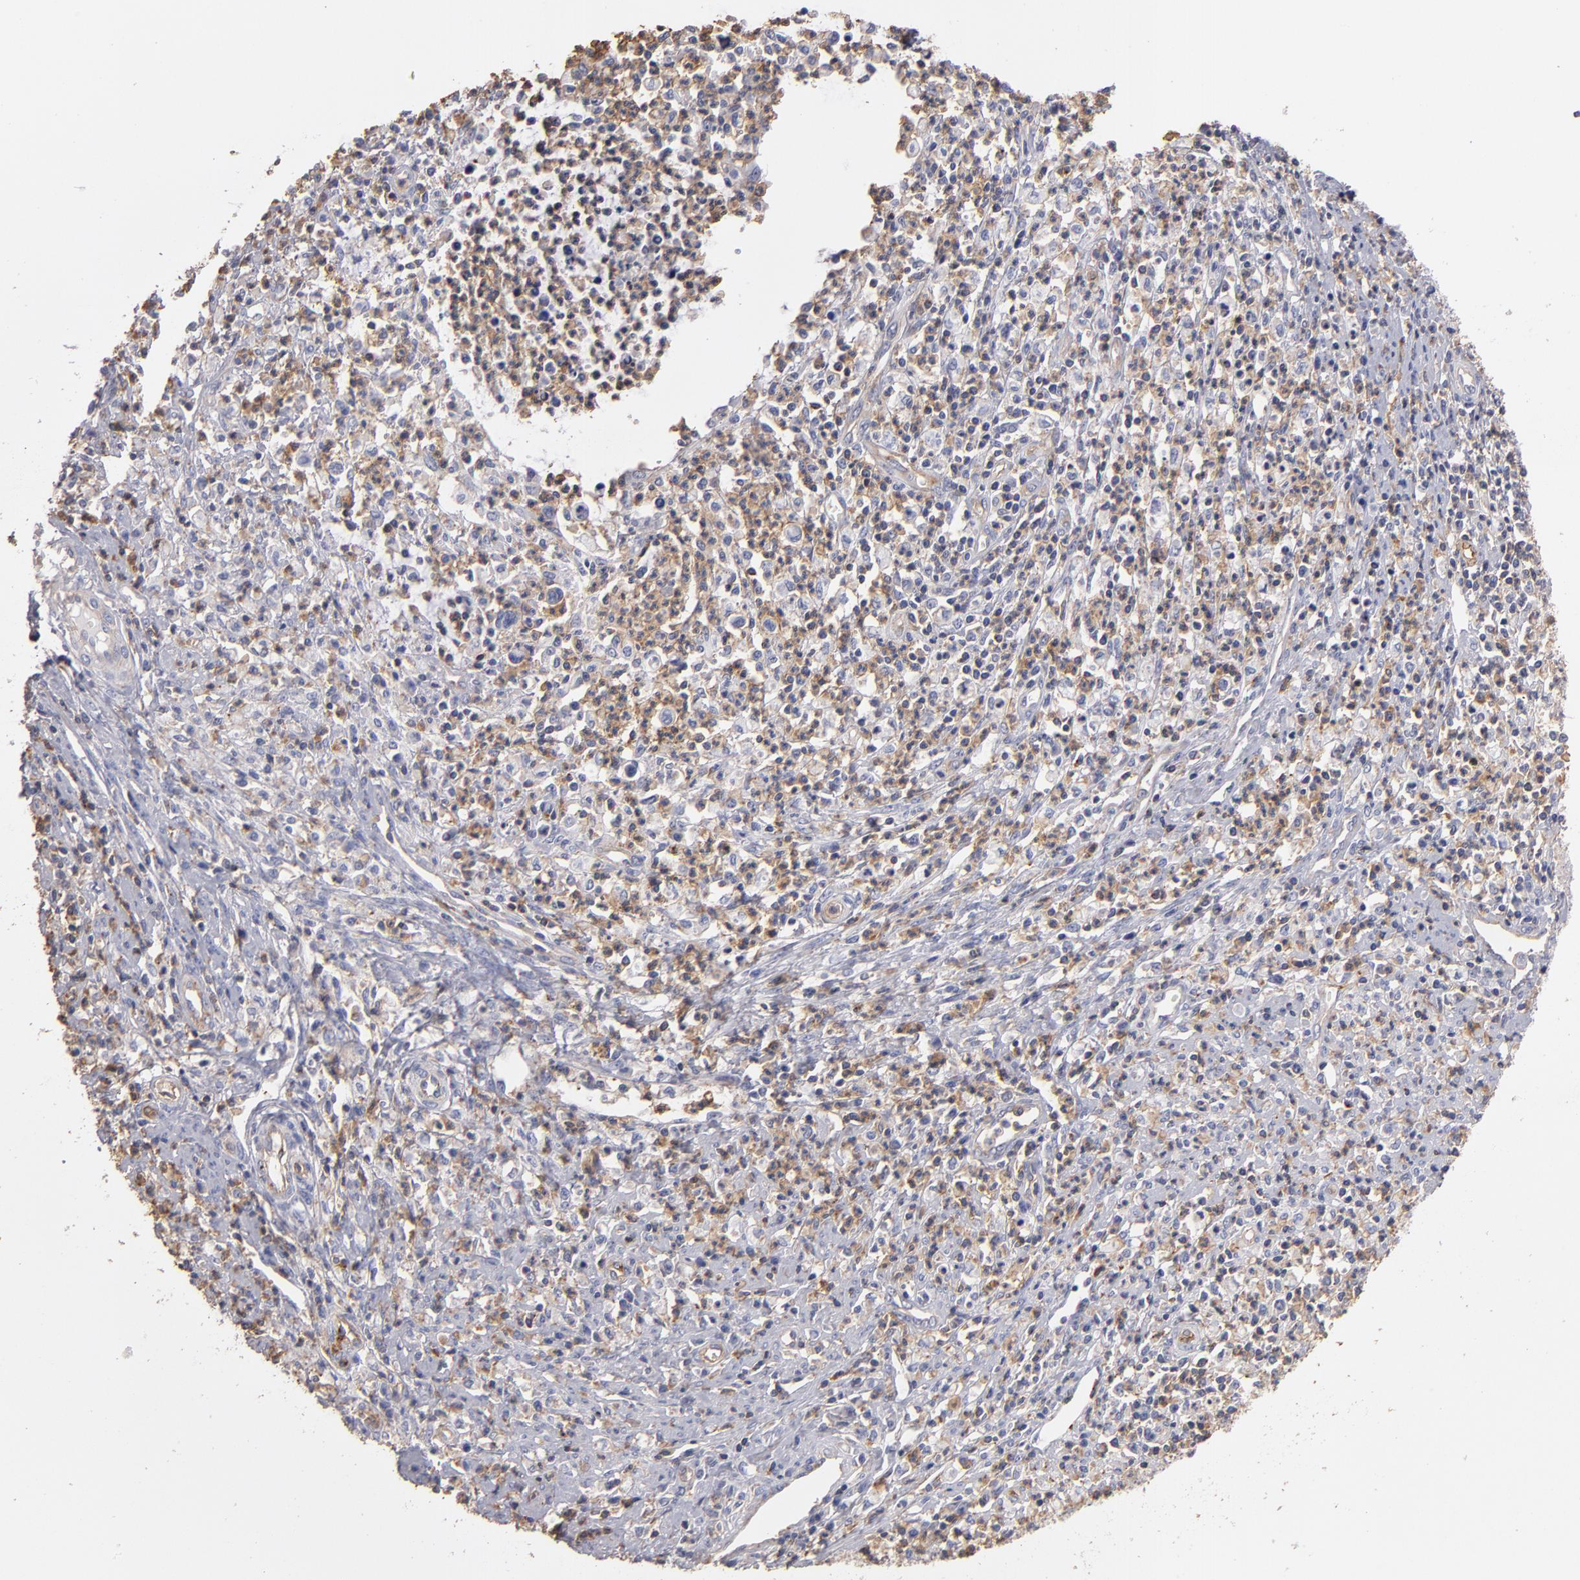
{"staining": {"intensity": "negative", "quantity": "none", "location": "none"}, "tissue": "cervical cancer", "cell_type": "Tumor cells", "image_type": "cancer", "snomed": [{"axis": "morphology", "description": "Adenocarcinoma, NOS"}, {"axis": "topography", "description": "Cervix"}], "caption": "Immunohistochemical staining of human cervical cancer reveals no significant staining in tumor cells.", "gene": "ABCB1", "patient": {"sex": "female", "age": 36}}